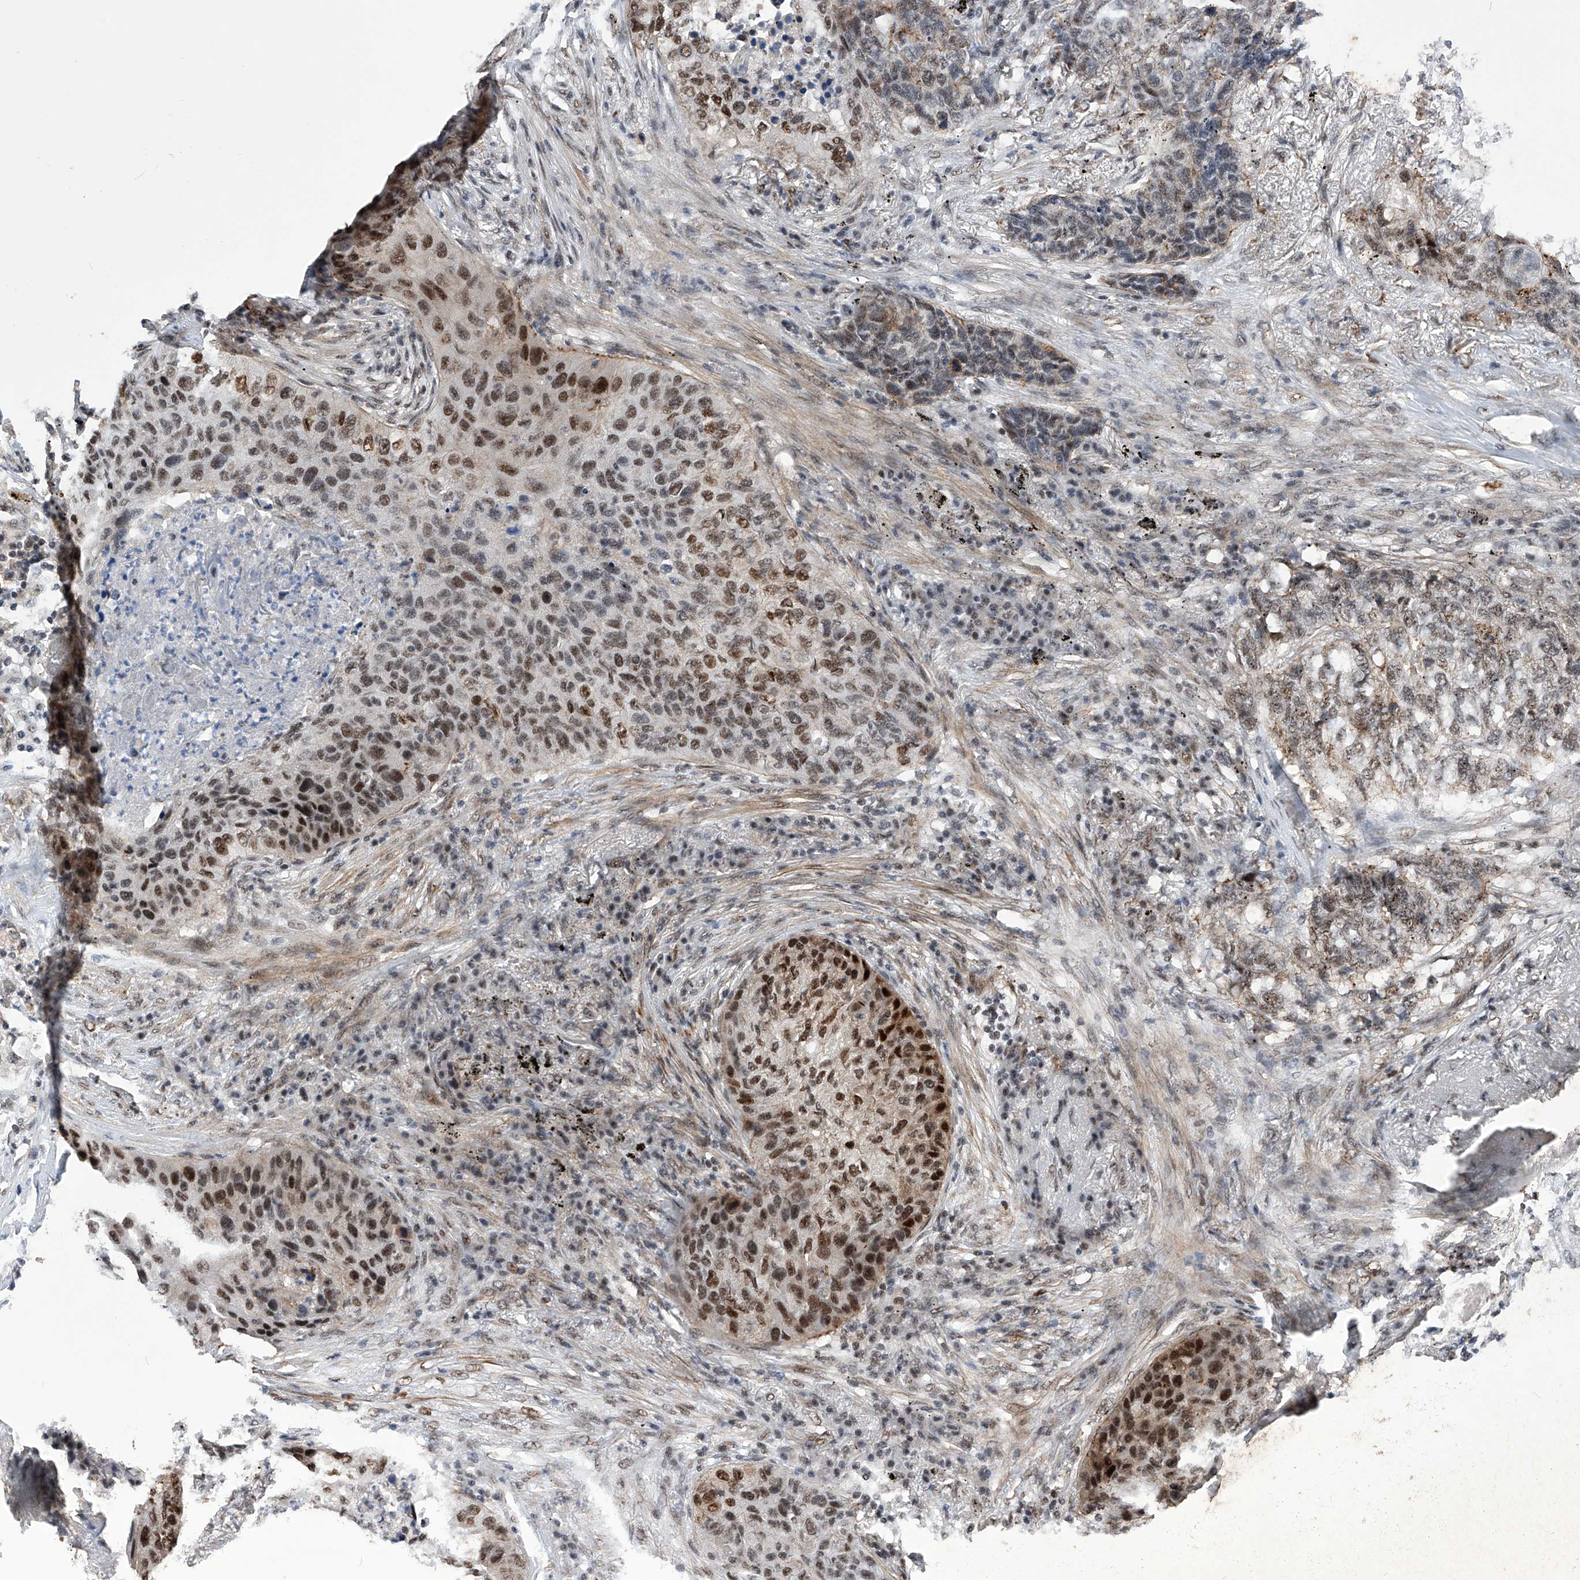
{"staining": {"intensity": "strong", "quantity": "25%-75%", "location": "nuclear"}, "tissue": "lung cancer", "cell_type": "Tumor cells", "image_type": "cancer", "snomed": [{"axis": "morphology", "description": "Squamous cell carcinoma, NOS"}, {"axis": "topography", "description": "Lung"}], "caption": "Tumor cells demonstrate strong nuclear expression in approximately 25%-75% of cells in lung cancer (squamous cell carcinoma).", "gene": "NFATC4", "patient": {"sex": "female", "age": 63}}